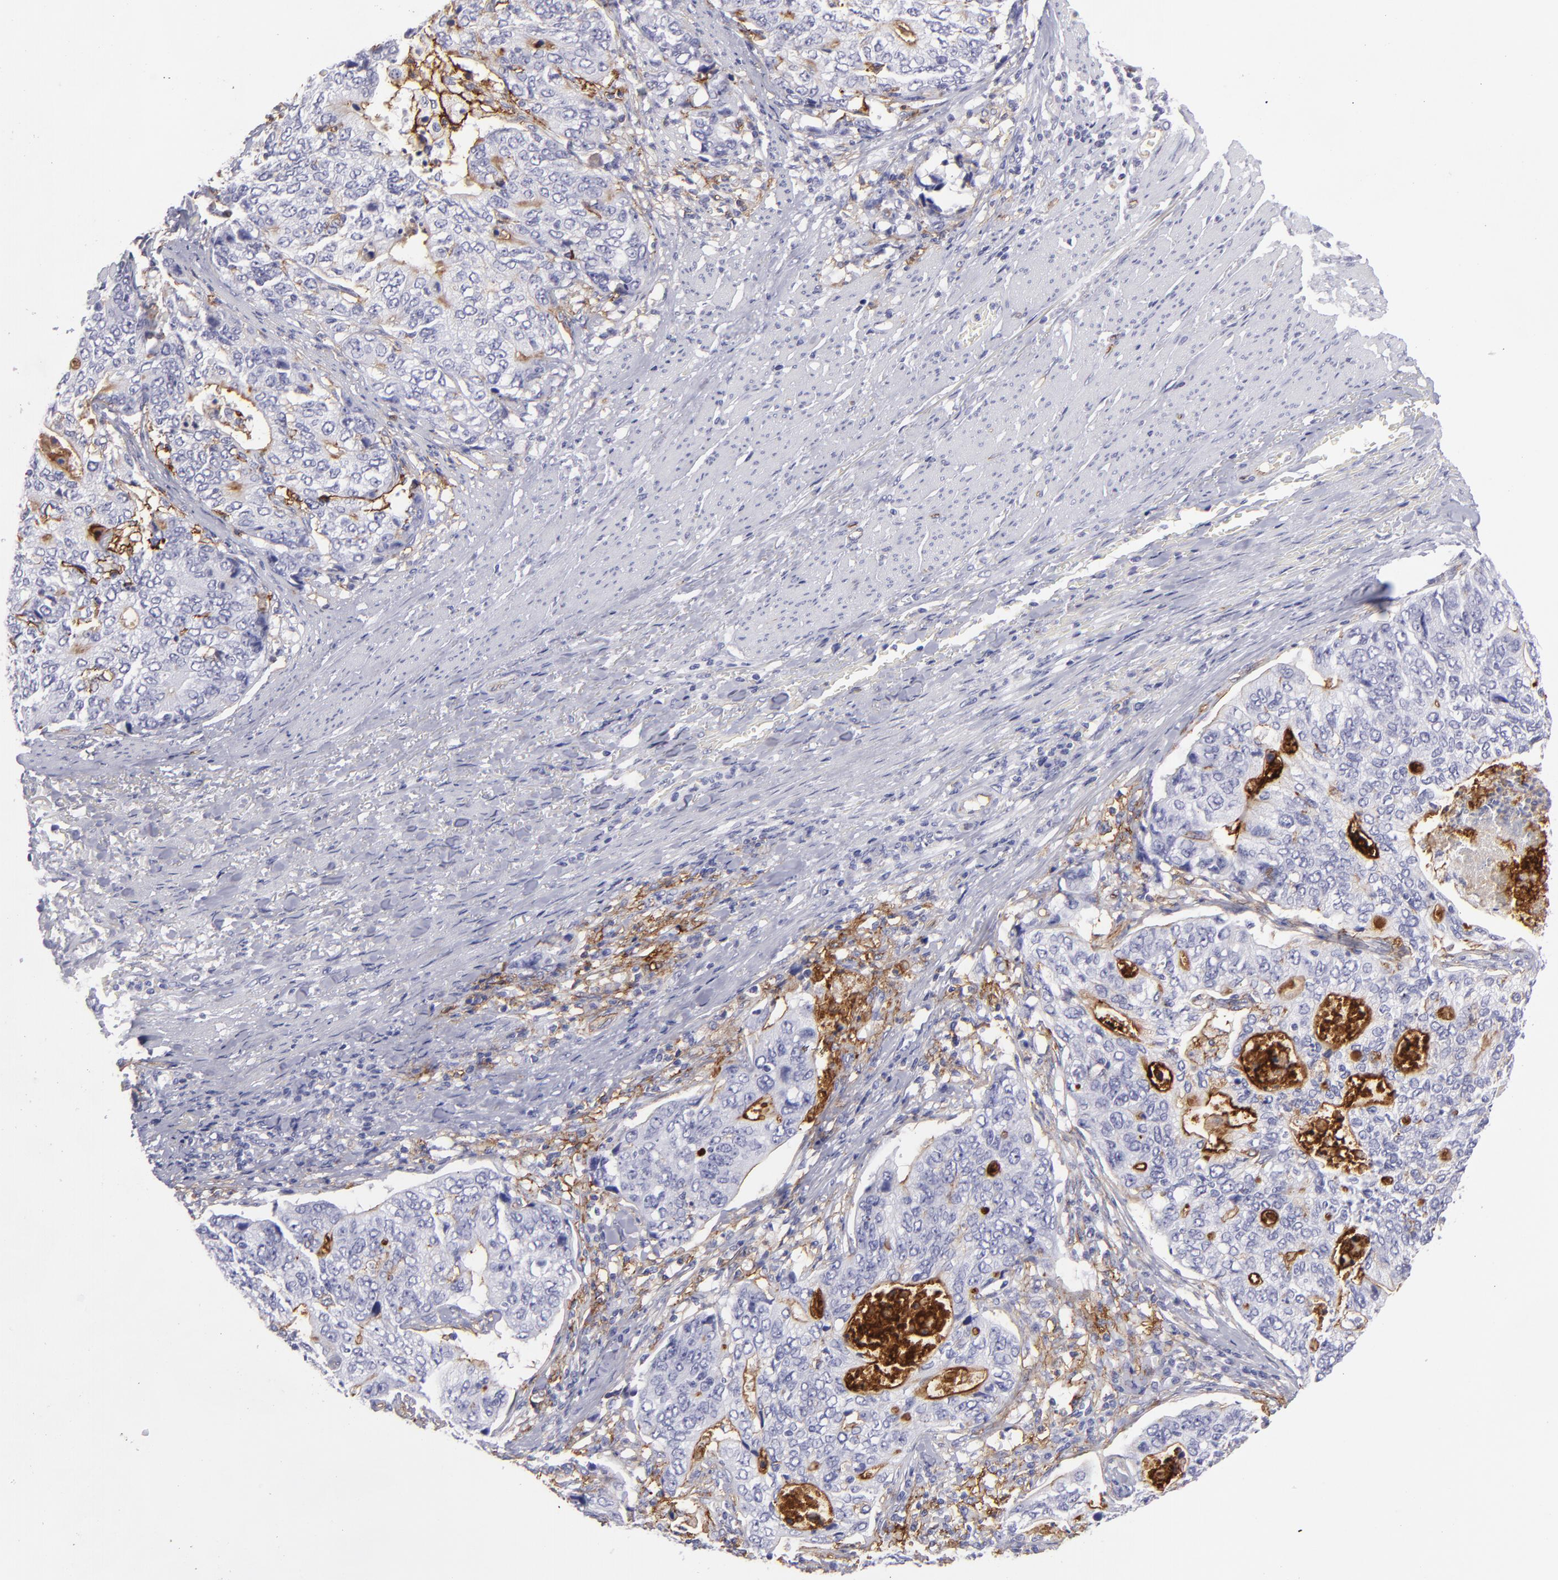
{"staining": {"intensity": "strong", "quantity": "<25%", "location": "cytoplasmic/membranous"}, "tissue": "stomach cancer", "cell_type": "Tumor cells", "image_type": "cancer", "snomed": [{"axis": "morphology", "description": "Adenocarcinoma, NOS"}, {"axis": "topography", "description": "Esophagus"}, {"axis": "topography", "description": "Stomach"}], "caption": "Tumor cells display medium levels of strong cytoplasmic/membranous staining in approximately <25% of cells in stomach cancer. The protein is shown in brown color, while the nuclei are stained blue.", "gene": "ACE", "patient": {"sex": "male", "age": 74}}